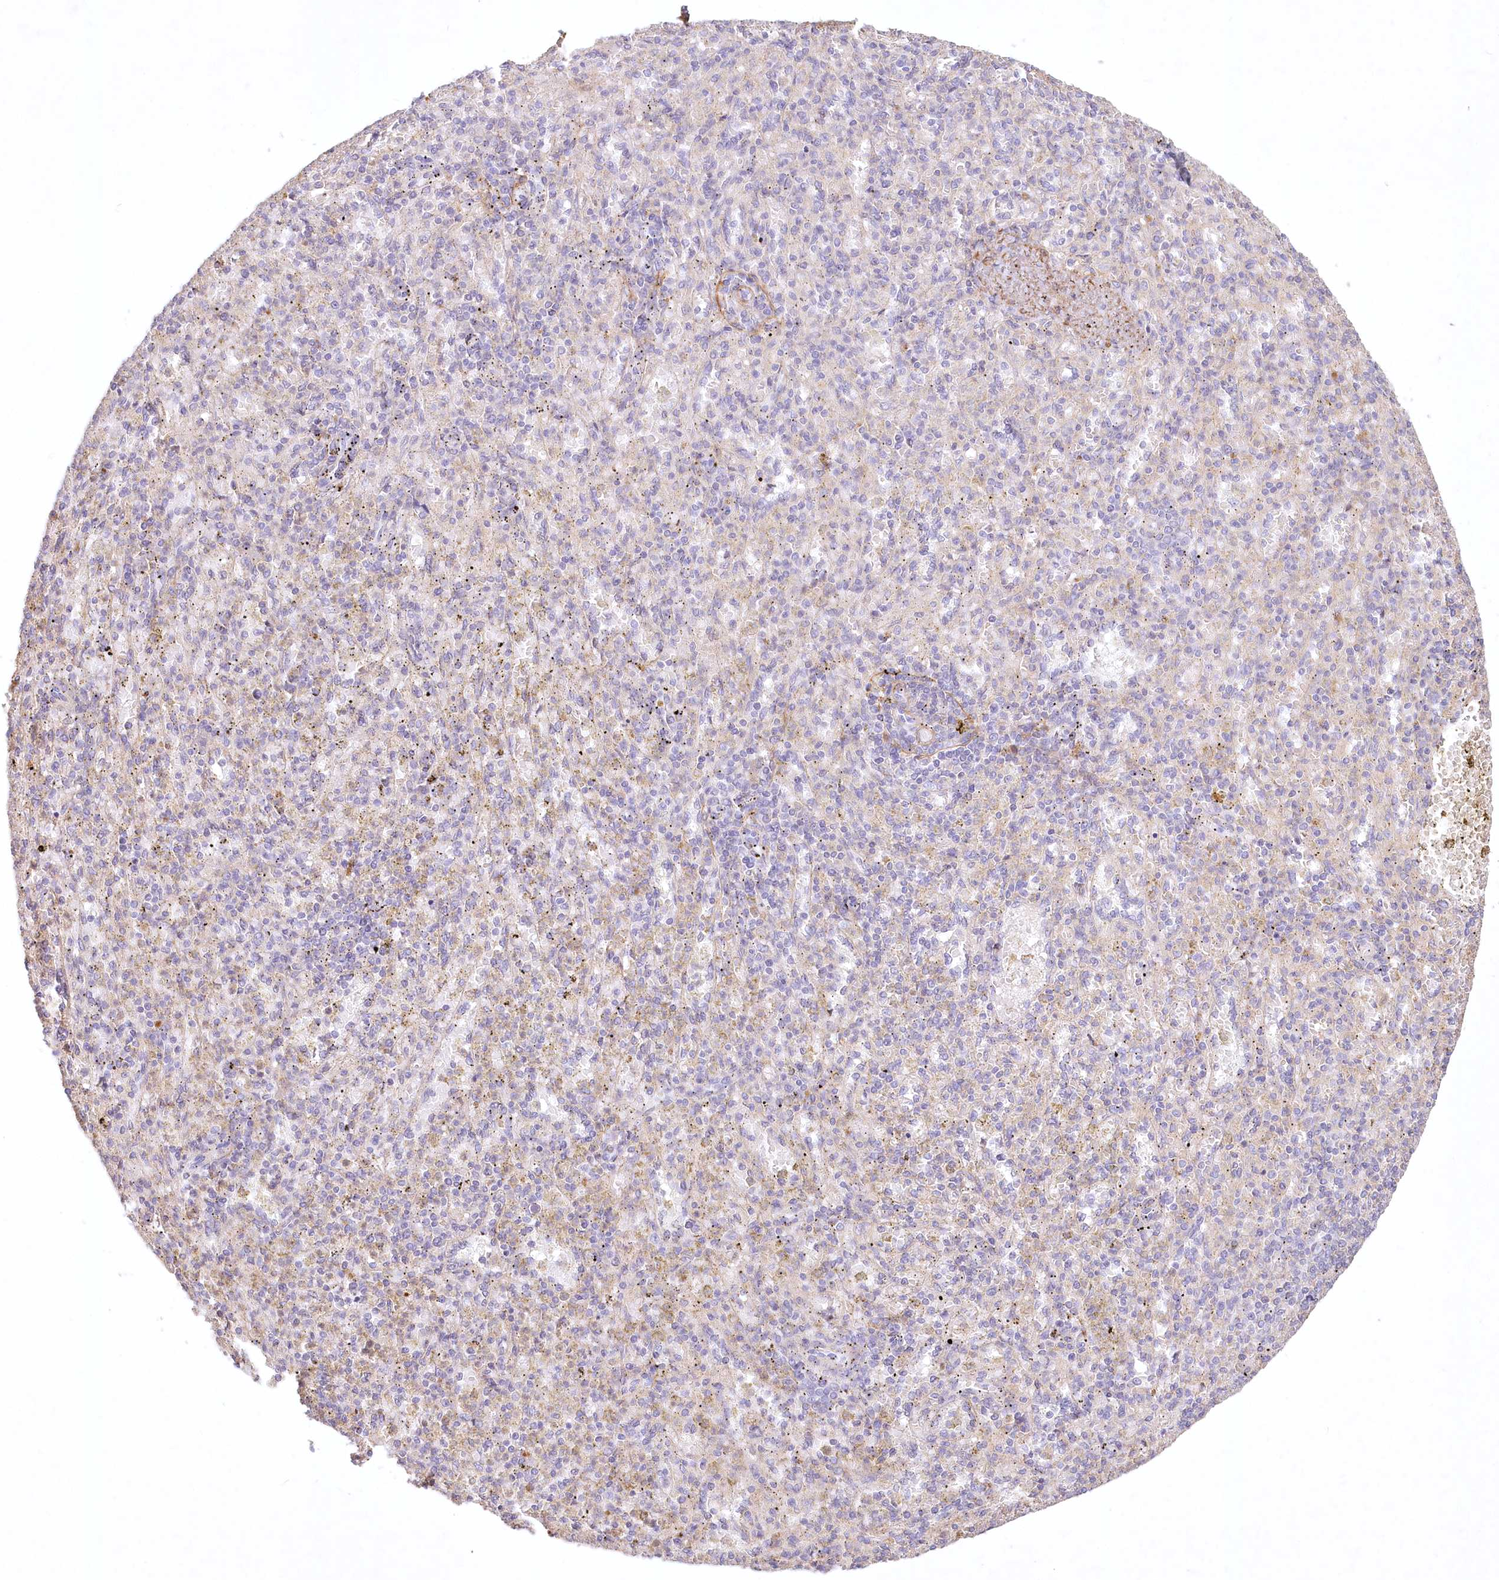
{"staining": {"intensity": "negative", "quantity": "none", "location": "none"}, "tissue": "spleen", "cell_type": "Cells in red pulp", "image_type": "normal", "snomed": [{"axis": "morphology", "description": "Normal tissue, NOS"}, {"axis": "topography", "description": "Spleen"}], "caption": "Immunohistochemical staining of benign human spleen displays no significant staining in cells in red pulp. (DAB IHC visualized using brightfield microscopy, high magnification).", "gene": "INPP4B", "patient": {"sex": "female", "age": 74}}